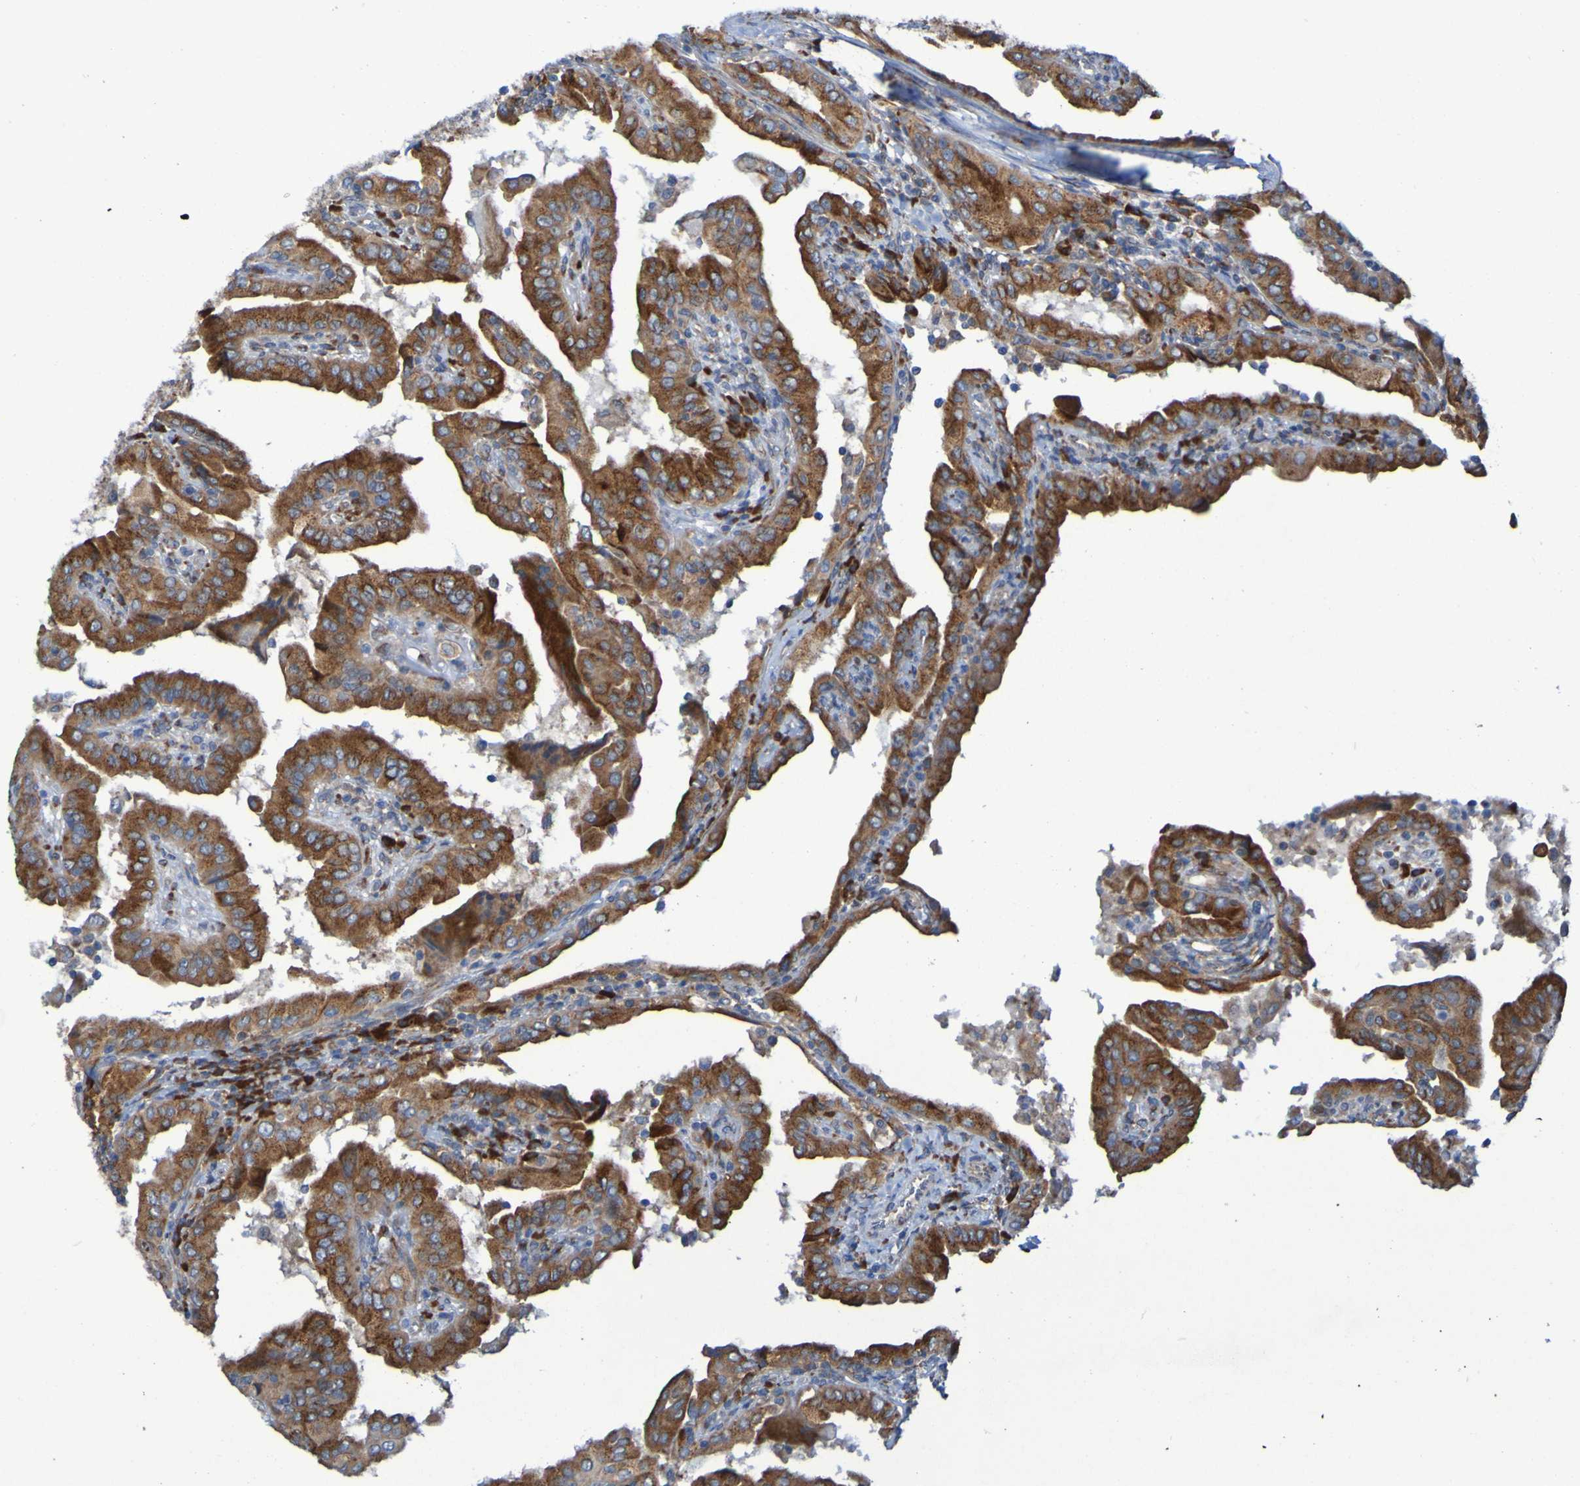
{"staining": {"intensity": "strong", "quantity": ">75%", "location": "cytoplasmic/membranous"}, "tissue": "thyroid cancer", "cell_type": "Tumor cells", "image_type": "cancer", "snomed": [{"axis": "morphology", "description": "Papillary adenocarcinoma, NOS"}, {"axis": "topography", "description": "Thyroid gland"}], "caption": "This micrograph displays papillary adenocarcinoma (thyroid) stained with IHC to label a protein in brown. The cytoplasmic/membranous of tumor cells show strong positivity for the protein. Nuclei are counter-stained blue.", "gene": "FKBP3", "patient": {"sex": "male", "age": 33}}